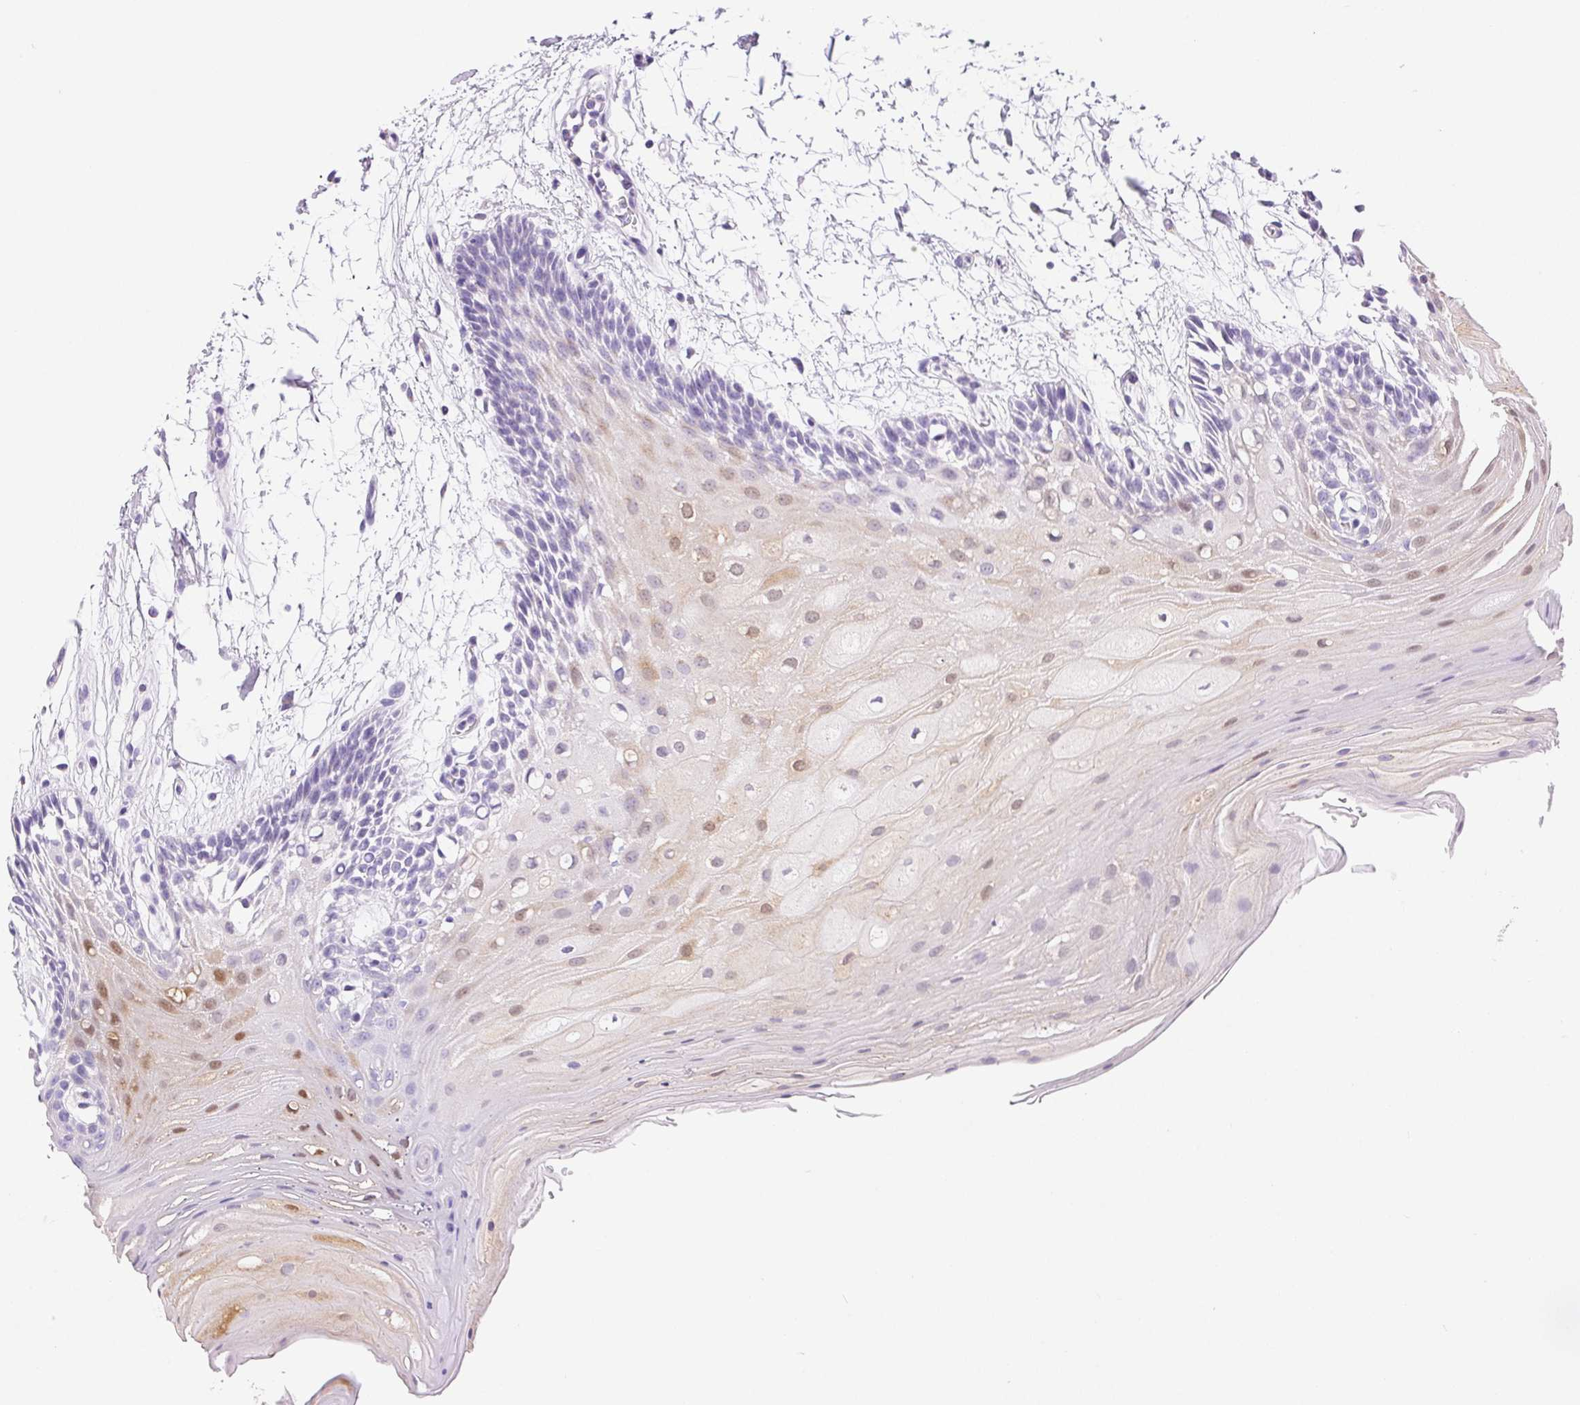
{"staining": {"intensity": "moderate", "quantity": "<25%", "location": "nuclear"}, "tissue": "oral mucosa", "cell_type": "Squamous epithelial cells", "image_type": "normal", "snomed": [{"axis": "morphology", "description": "Normal tissue, NOS"}, {"axis": "morphology", "description": "Squamous cell carcinoma, NOS"}, {"axis": "topography", "description": "Oral tissue"}, {"axis": "topography", "description": "Tounge, NOS"}, {"axis": "topography", "description": "Head-Neck"}], "caption": "Oral mucosa was stained to show a protein in brown. There is low levels of moderate nuclear staining in about <25% of squamous epithelial cells. The staining was performed using DAB (3,3'-diaminobenzidine), with brown indicating positive protein expression. Nuclei are stained blue with hematoxylin.", "gene": "SERPINB3", "patient": {"sex": "male", "age": 62}}